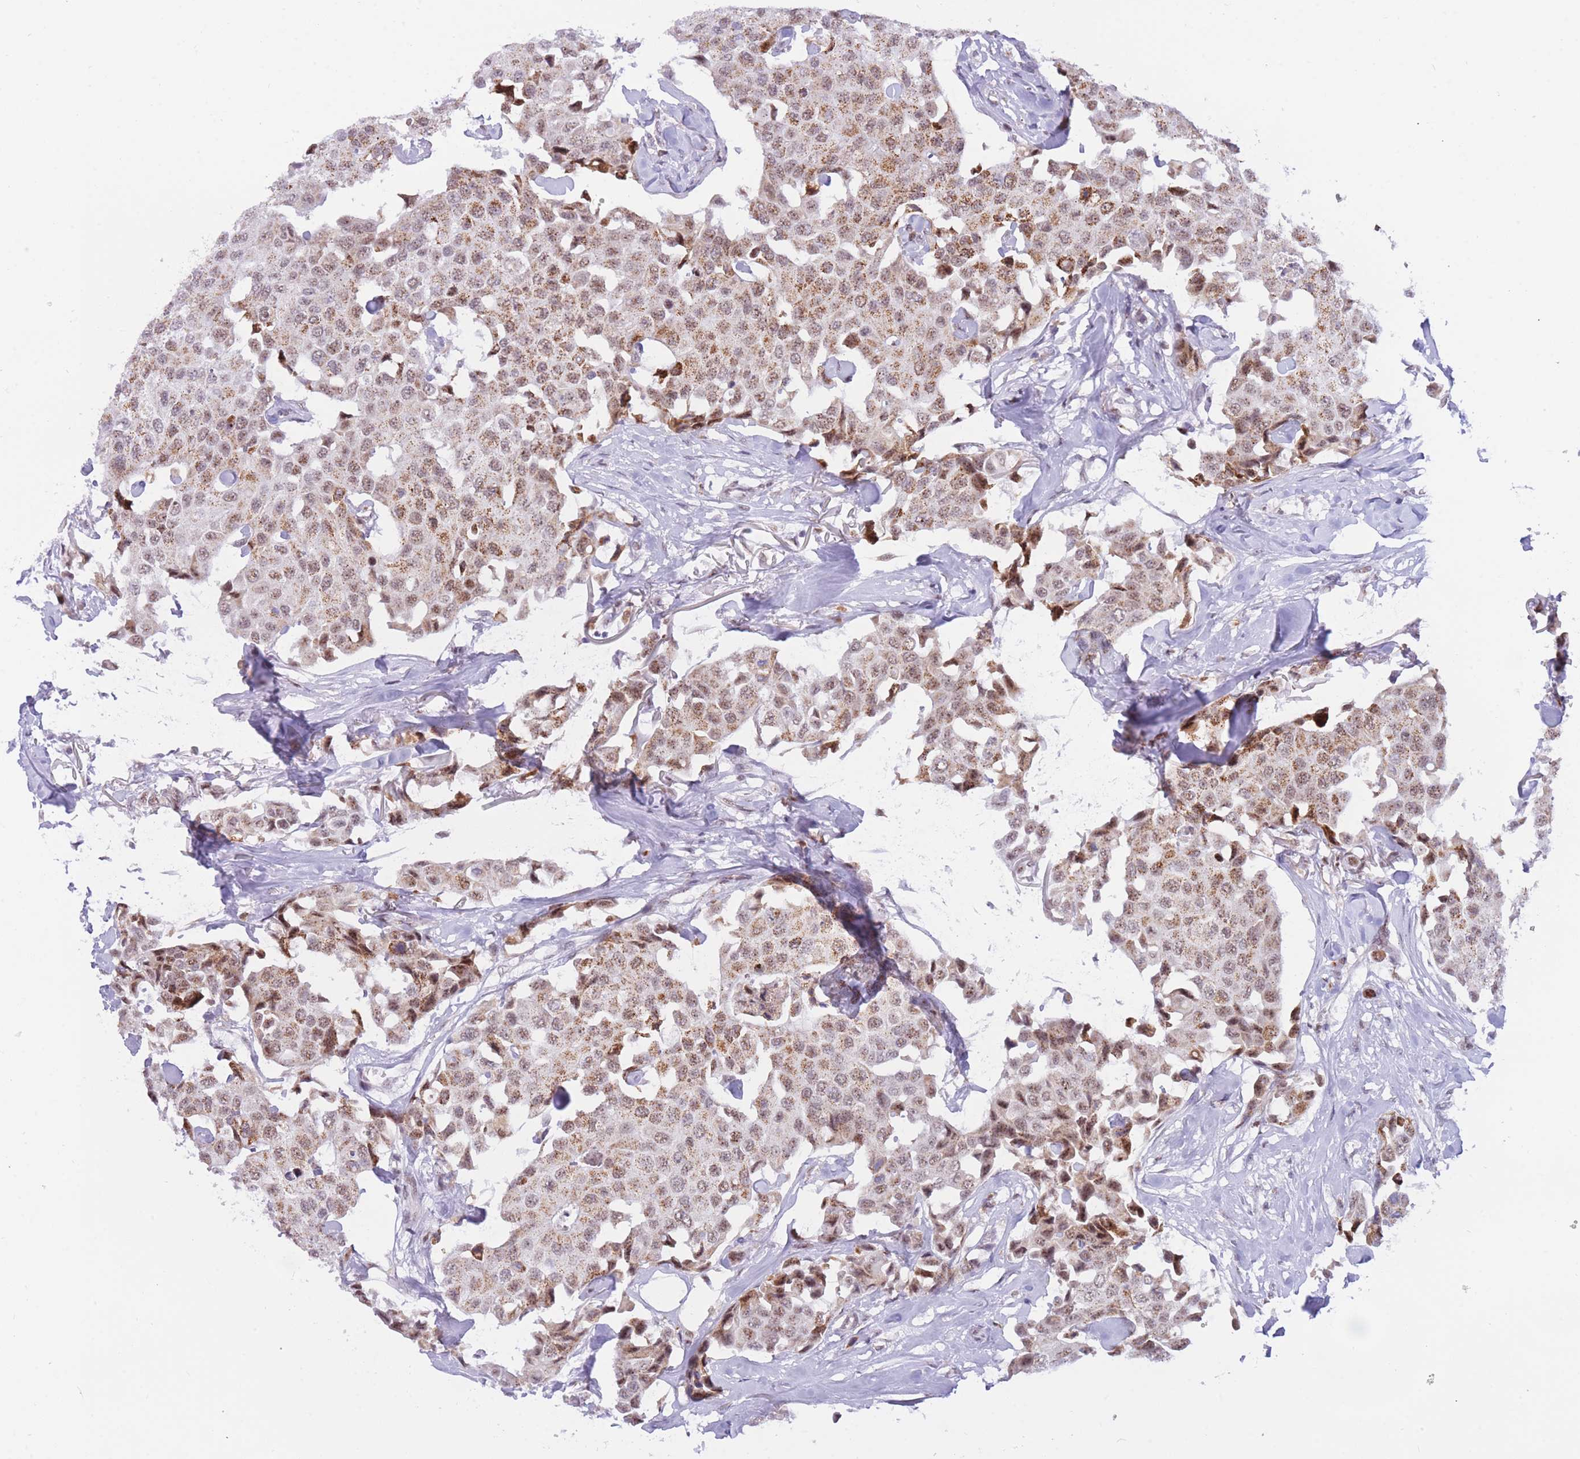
{"staining": {"intensity": "moderate", "quantity": ">75%", "location": "cytoplasmic/membranous,nuclear"}, "tissue": "breast cancer", "cell_type": "Tumor cells", "image_type": "cancer", "snomed": [{"axis": "morphology", "description": "Duct carcinoma"}, {"axis": "topography", "description": "Breast"}], "caption": "Moderate cytoplasmic/membranous and nuclear positivity is present in approximately >75% of tumor cells in breast infiltrating ductal carcinoma. The protein is shown in brown color, while the nuclei are stained blue.", "gene": "CYP2B6", "patient": {"sex": "female", "age": 80}}